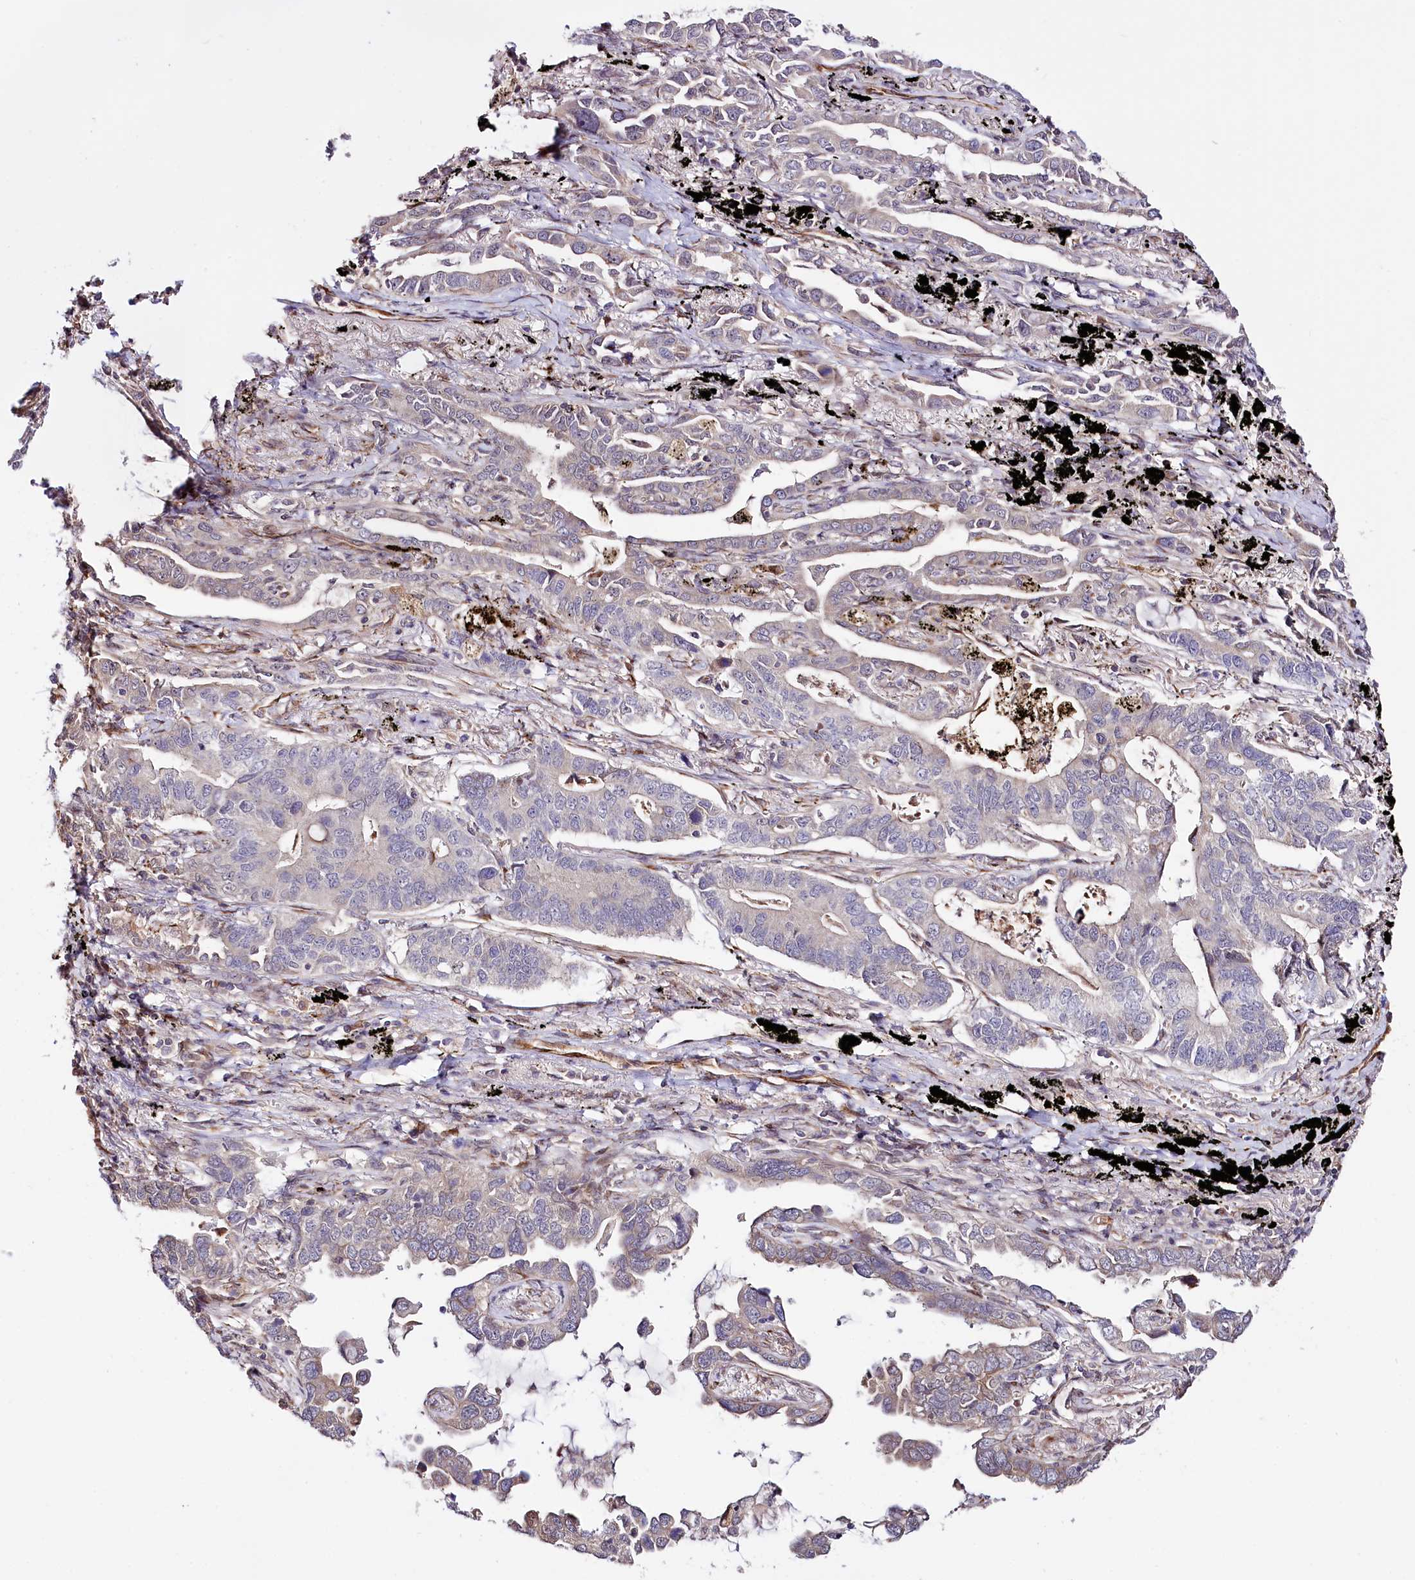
{"staining": {"intensity": "negative", "quantity": "none", "location": "none"}, "tissue": "lung cancer", "cell_type": "Tumor cells", "image_type": "cancer", "snomed": [{"axis": "morphology", "description": "Adenocarcinoma, NOS"}, {"axis": "topography", "description": "Lung"}], "caption": "High power microscopy photomicrograph of an immunohistochemistry (IHC) photomicrograph of lung cancer, revealing no significant expression in tumor cells.", "gene": "CUTC", "patient": {"sex": "male", "age": 67}}